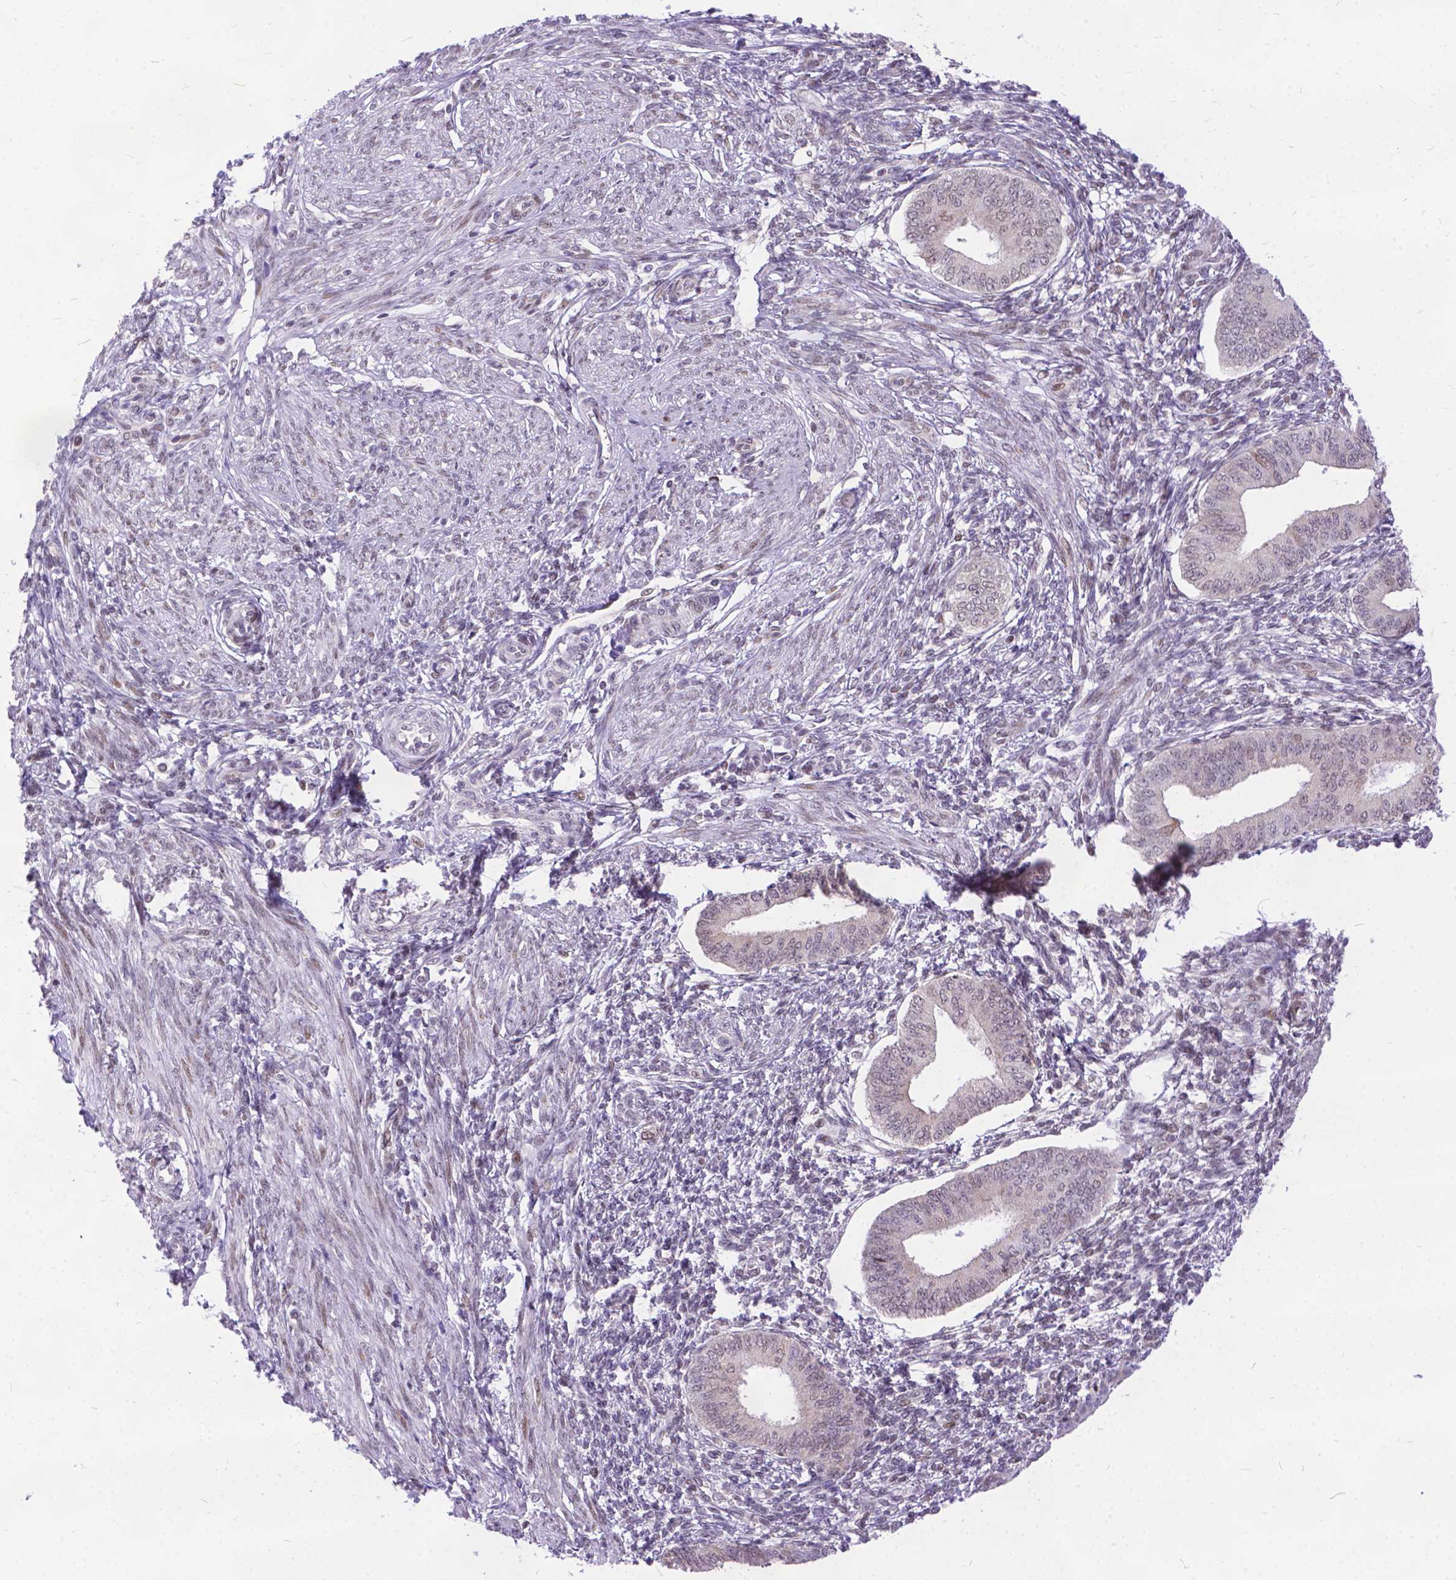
{"staining": {"intensity": "weak", "quantity": "25%-75%", "location": "nuclear"}, "tissue": "endometrium", "cell_type": "Cells in endometrial stroma", "image_type": "normal", "snomed": [{"axis": "morphology", "description": "Normal tissue, NOS"}, {"axis": "topography", "description": "Endometrium"}], "caption": "Immunohistochemical staining of unremarkable endometrium reveals 25%-75% levels of weak nuclear protein expression in about 25%-75% of cells in endometrial stroma.", "gene": "FAM124B", "patient": {"sex": "female", "age": 42}}